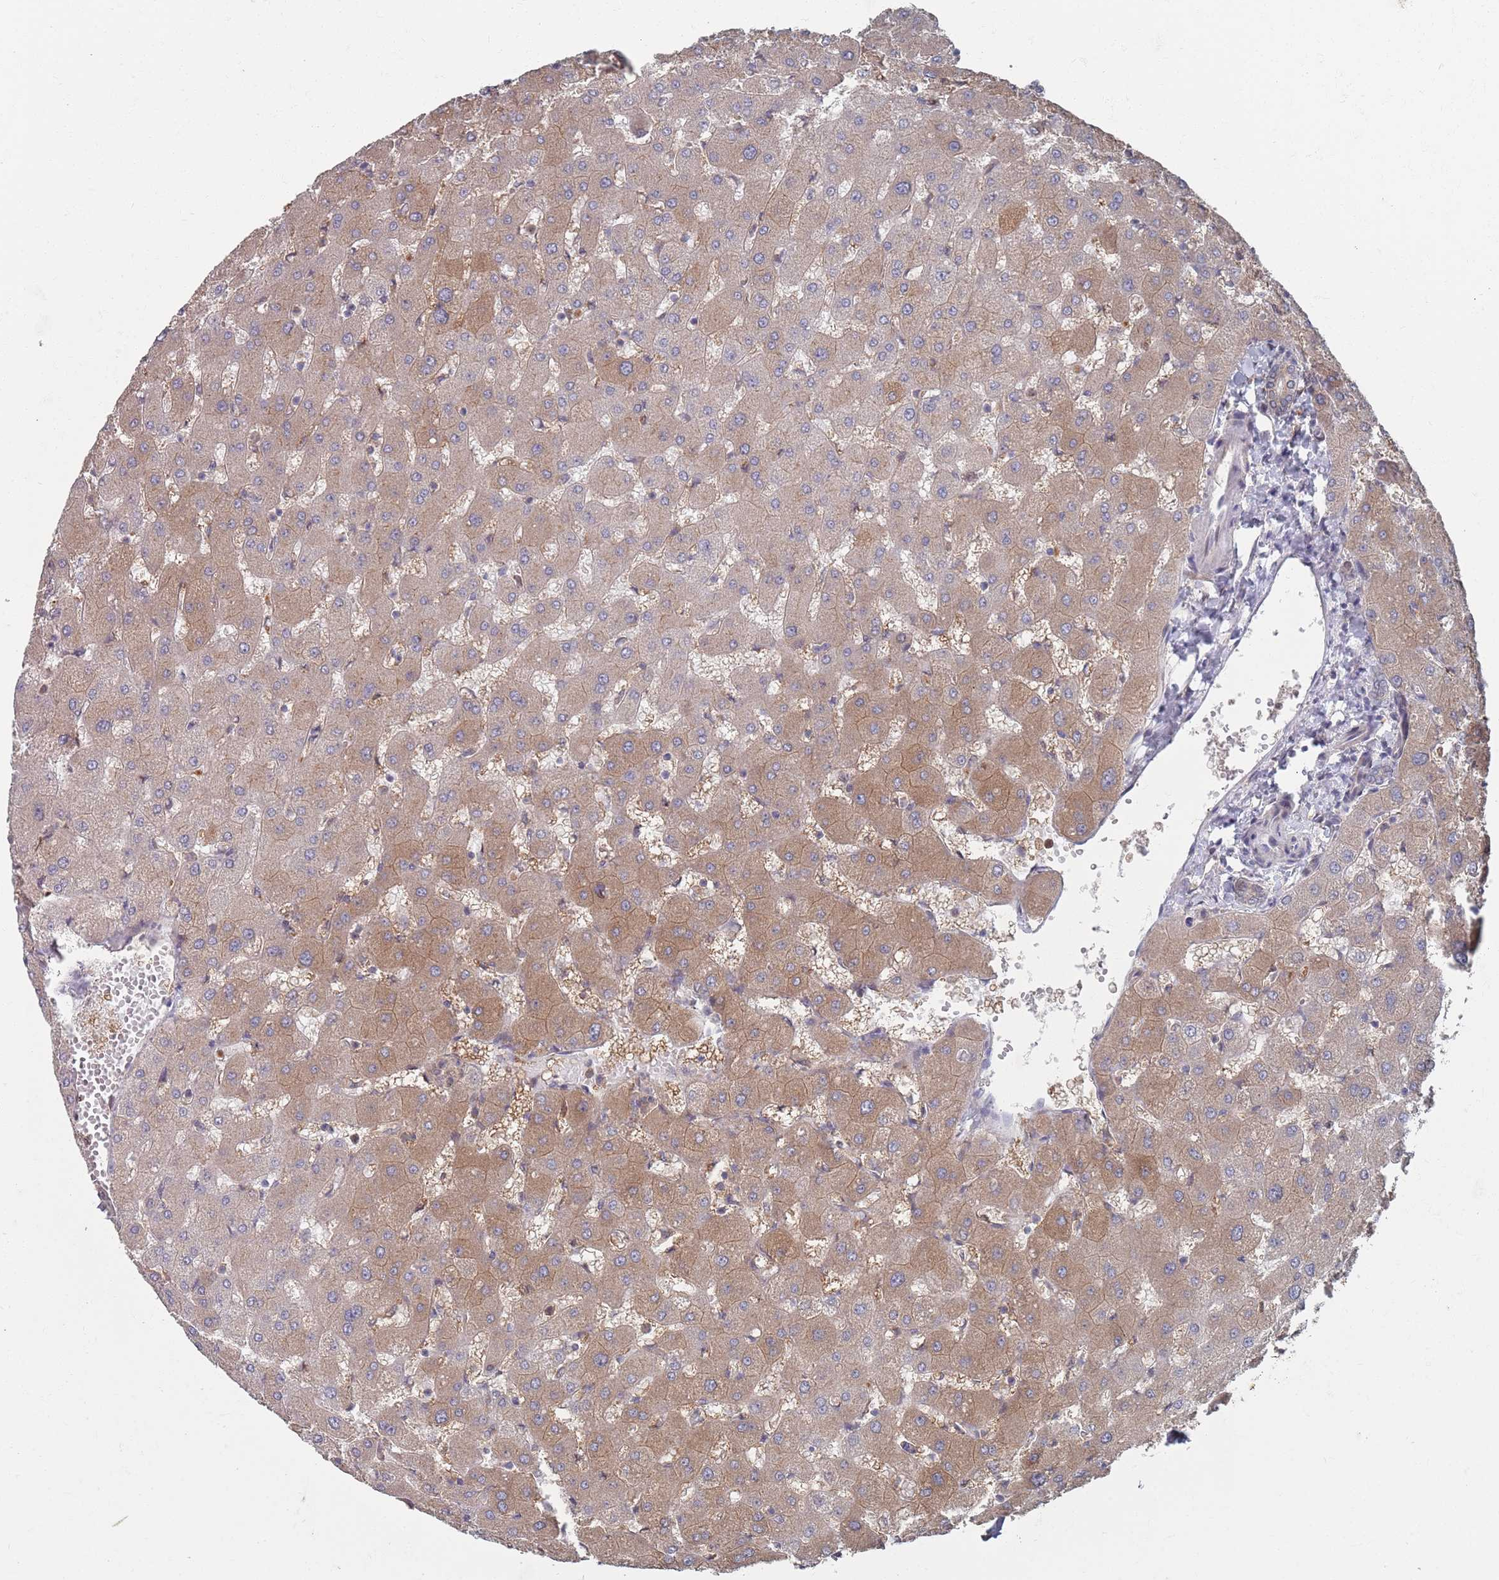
{"staining": {"intensity": "weak", "quantity": ">75%", "location": "cytoplasmic/membranous"}, "tissue": "liver", "cell_type": "Cholangiocytes", "image_type": "normal", "snomed": [{"axis": "morphology", "description": "Normal tissue, NOS"}, {"axis": "topography", "description": "Liver"}], "caption": "A brown stain highlights weak cytoplasmic/membranous expression of a protein in cholangiocytes of normal liver.", "gene": "DGKD", "patient": {"sex": "female", "age": 63}}